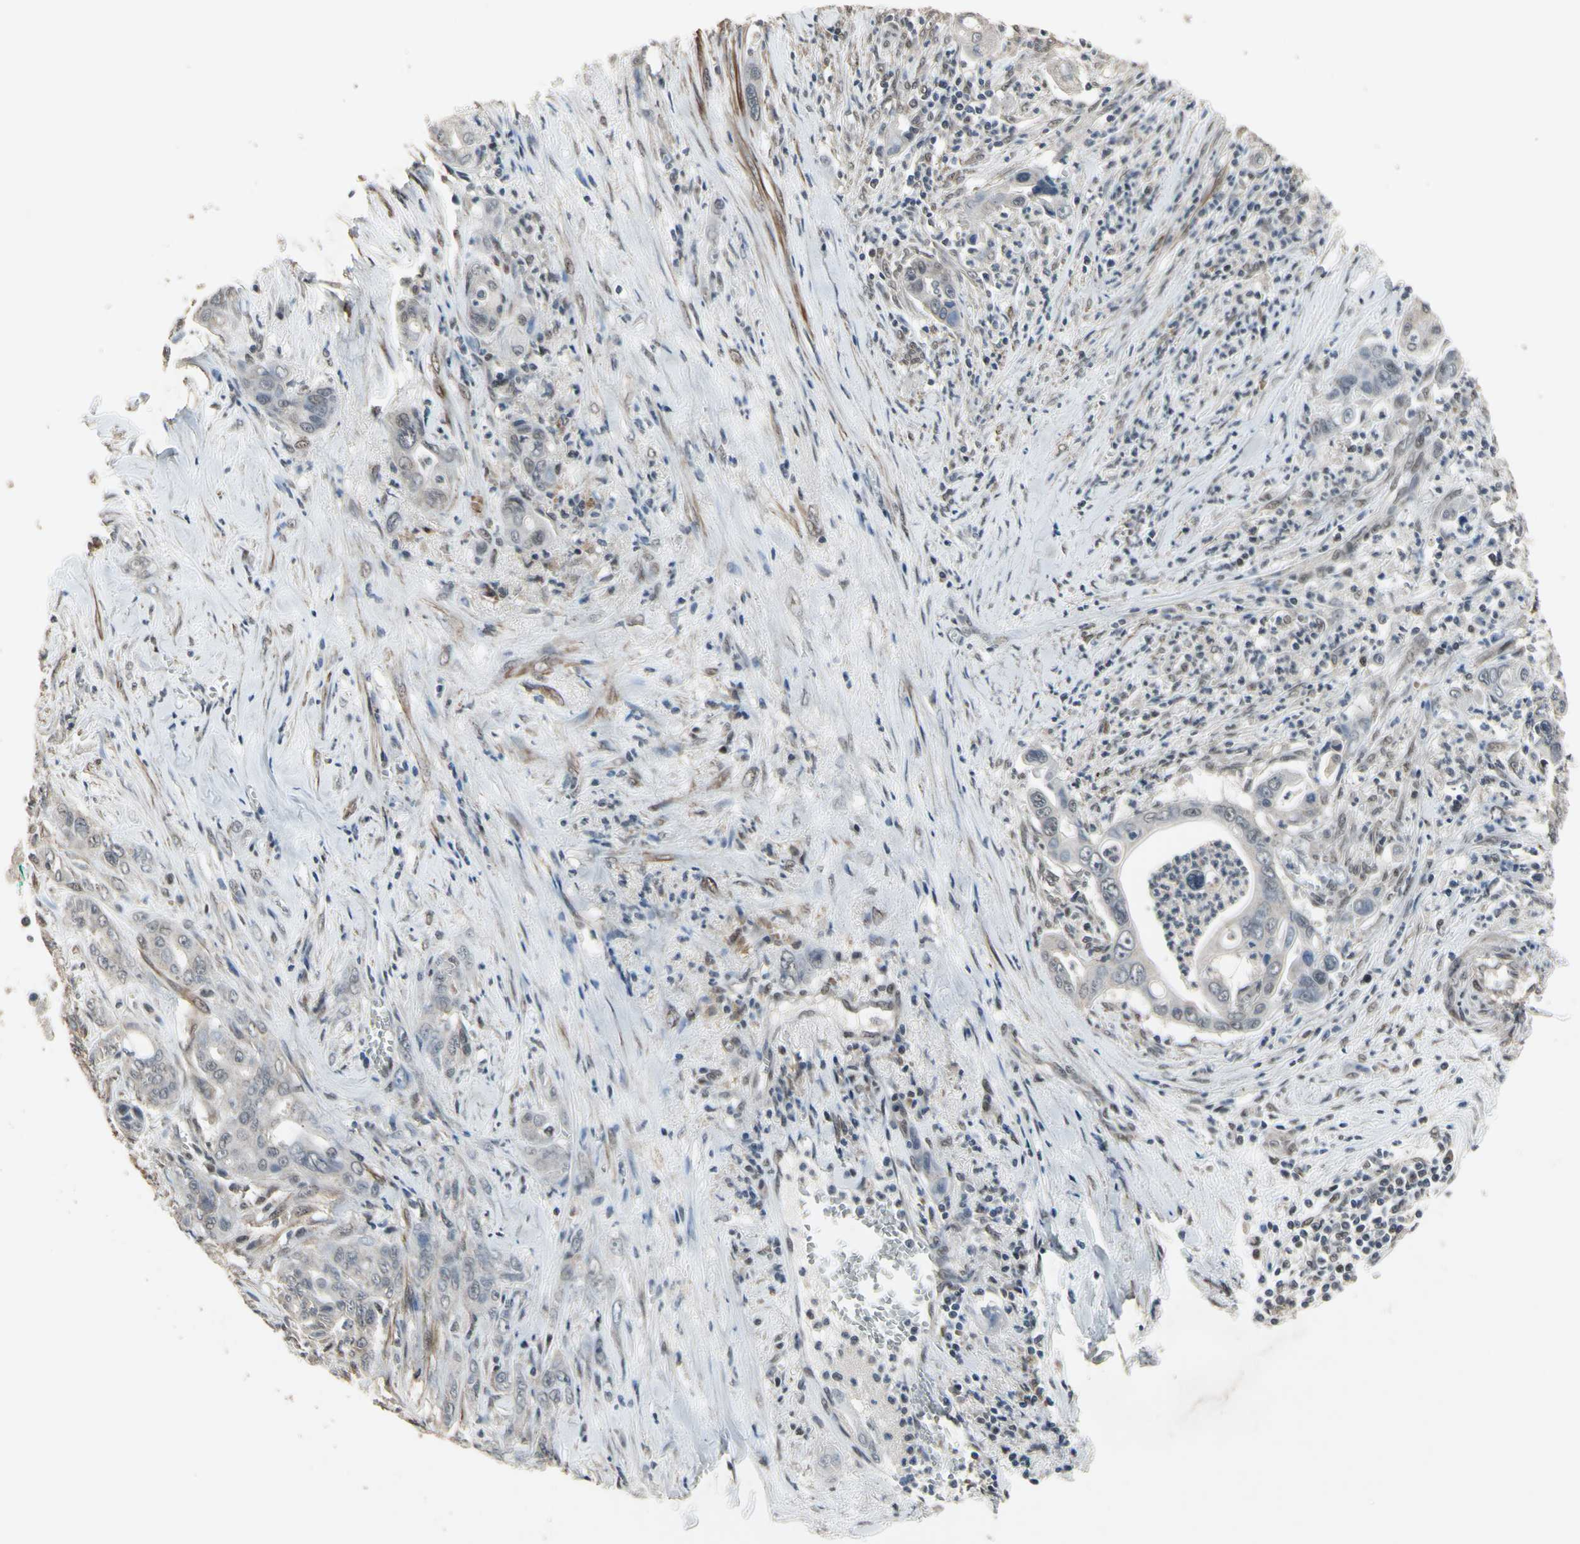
{"staining": {"intensity": "weak", "quantity": "25%-75%", "location": "nuclear"}, "tissue": "pancreatic cancer", "cell_type": "Tumor cells", "image_type": "cancer", "snomed": [{"axis": "morphology", "description": "Adenocarcinoma, NOS"}, {"axis": "topography", "description": "Pancreas"}], "caption": "Immunohistochemical staining of pancreatic cancer reveals weak nuclear protein positivity in about 25%-75% of tumor cells.", "gene": "ZNF174", "patient": {"sex": "male", "age": 59}}